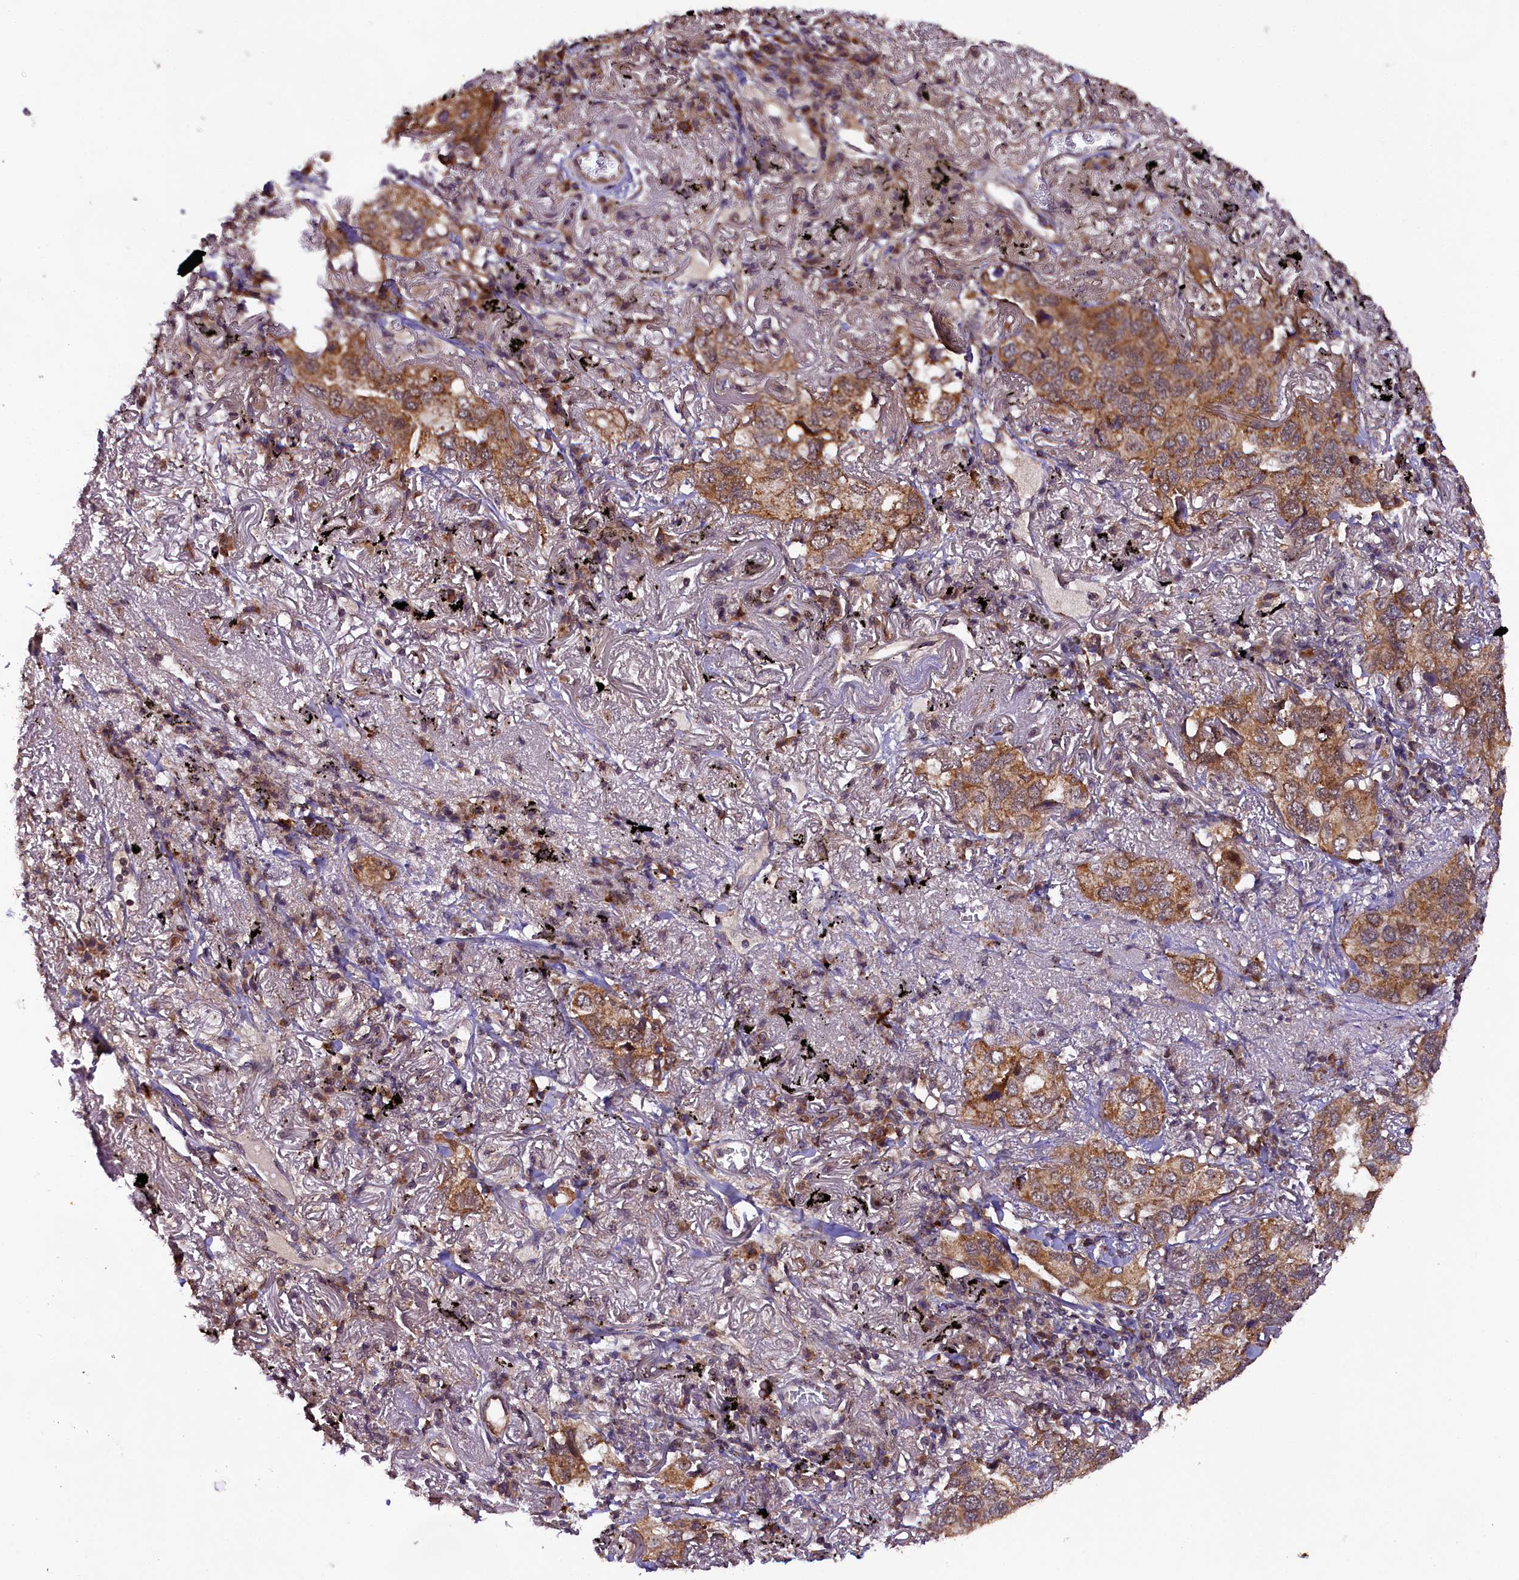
{"staining": {"intensity": "moderate", "quantity": ">75%", "location": "cytoplasmic/membranous"}, "tissue": "lung cancer", "cell_type": "Tumor cells", "image_type": "cancer", "snomed": [{"axis": "morphology", "description": "Adenocarcinoma, NOS"}, {"axis": "topography", "description": "Lung"}], "caption": "Lung cancer (adenocarcinoma) was stained to show a protein in brown. There is medium levels of moderate cytoplasmic/membranous staining in approximately >75% of tumor cells. The staining is performed using DAB brown chromogen to label protein expression. The nuclei are counter-stained blue using hematoxylin.", "gene": "DOHH", "patient": {"sex": "male", "age": 65}}